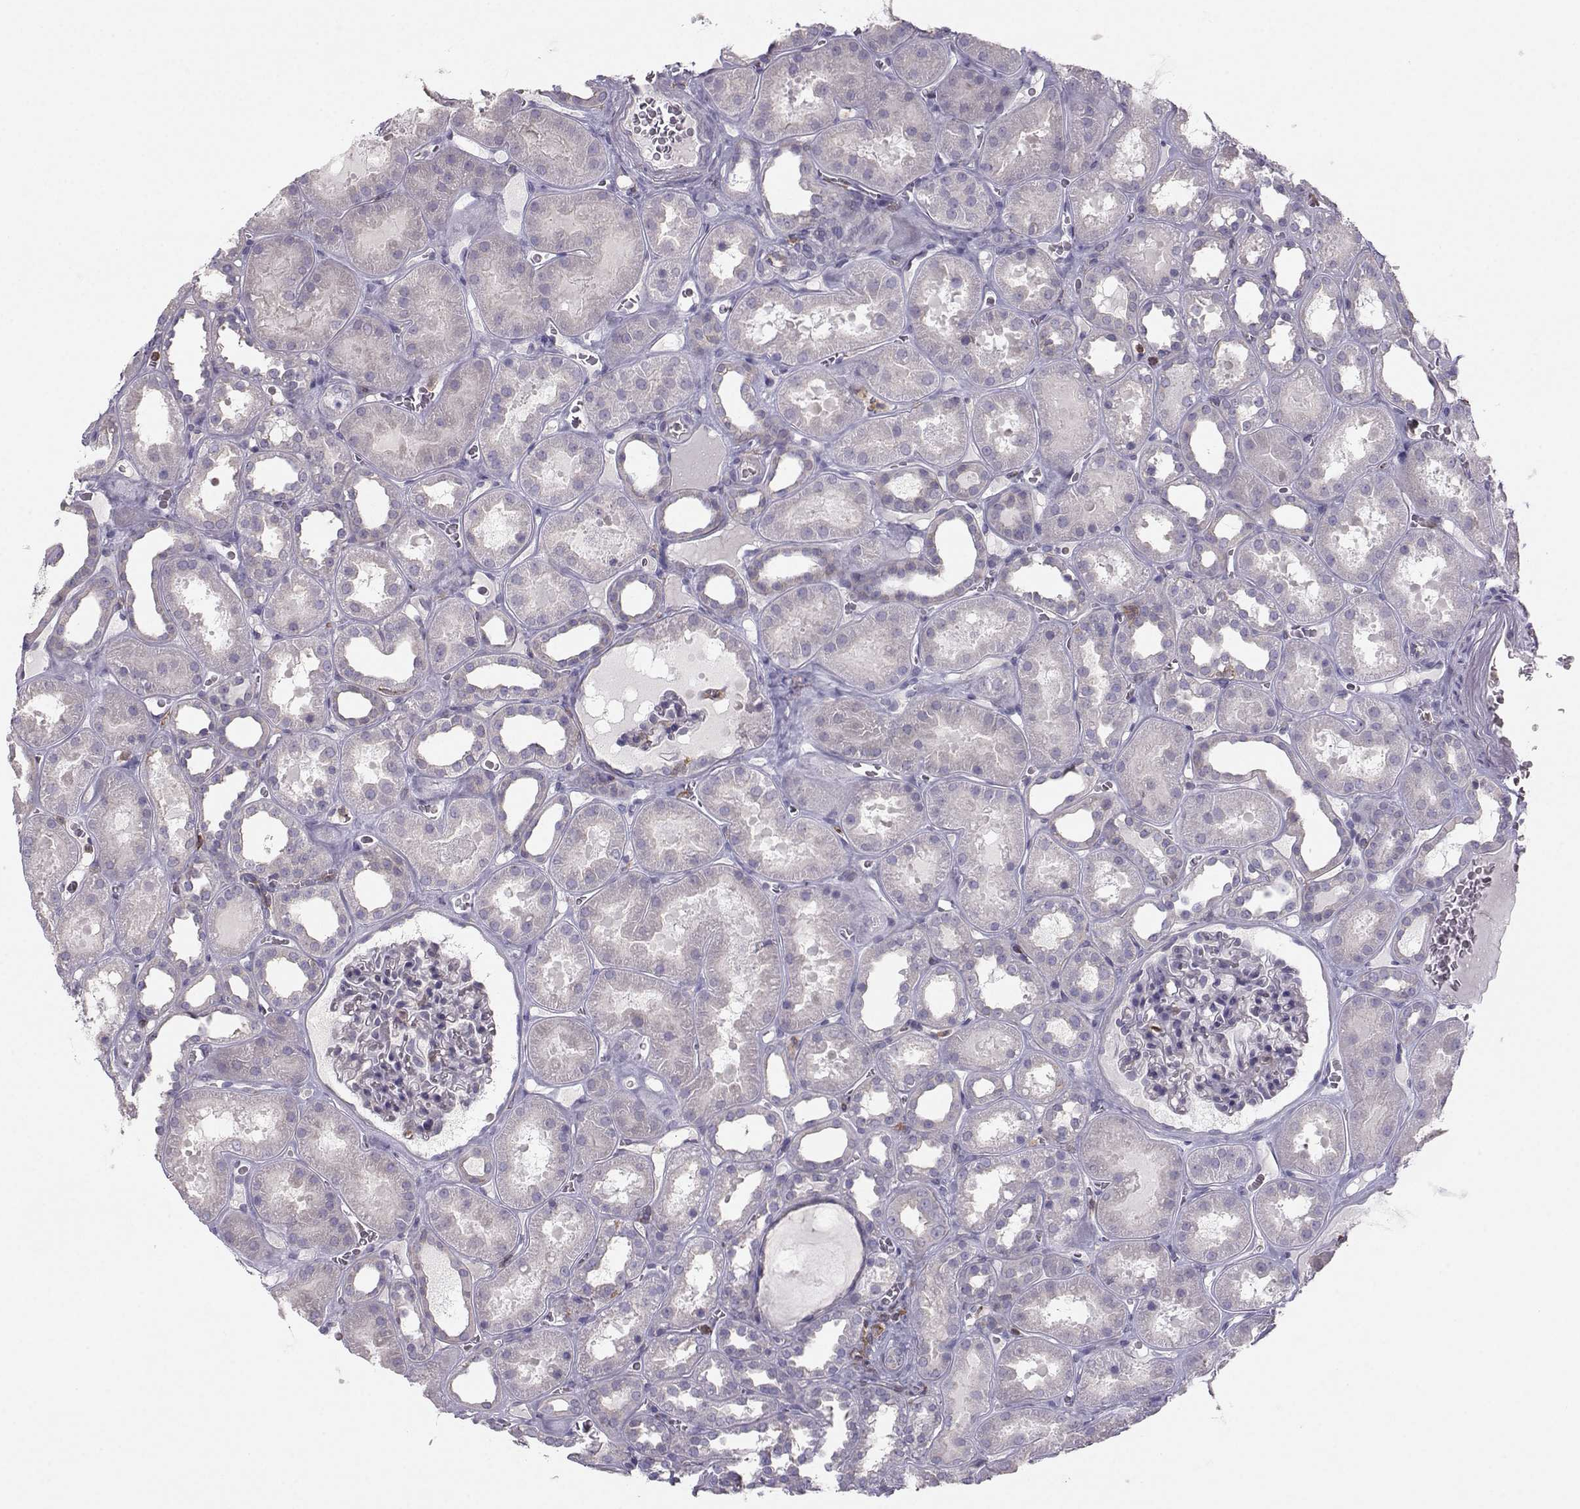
{"staining": {"intensity": "negative", "quantity": "none", "location": "none"}, "tissue": "kidney", "cell_type": "Cells in glomeruli", "image_type": "normal", "snomed": [{"axis": "morphology", "description": "Normal tissue, NOS"}, {"axis": "topography", "description": "Kidney"}], "caption": "Protein analysis of benign kidney reveals no significant expression in cells in glomeruli.", "gene": "ZBTB32", "patient": {"sex": "female", "age": 41}}